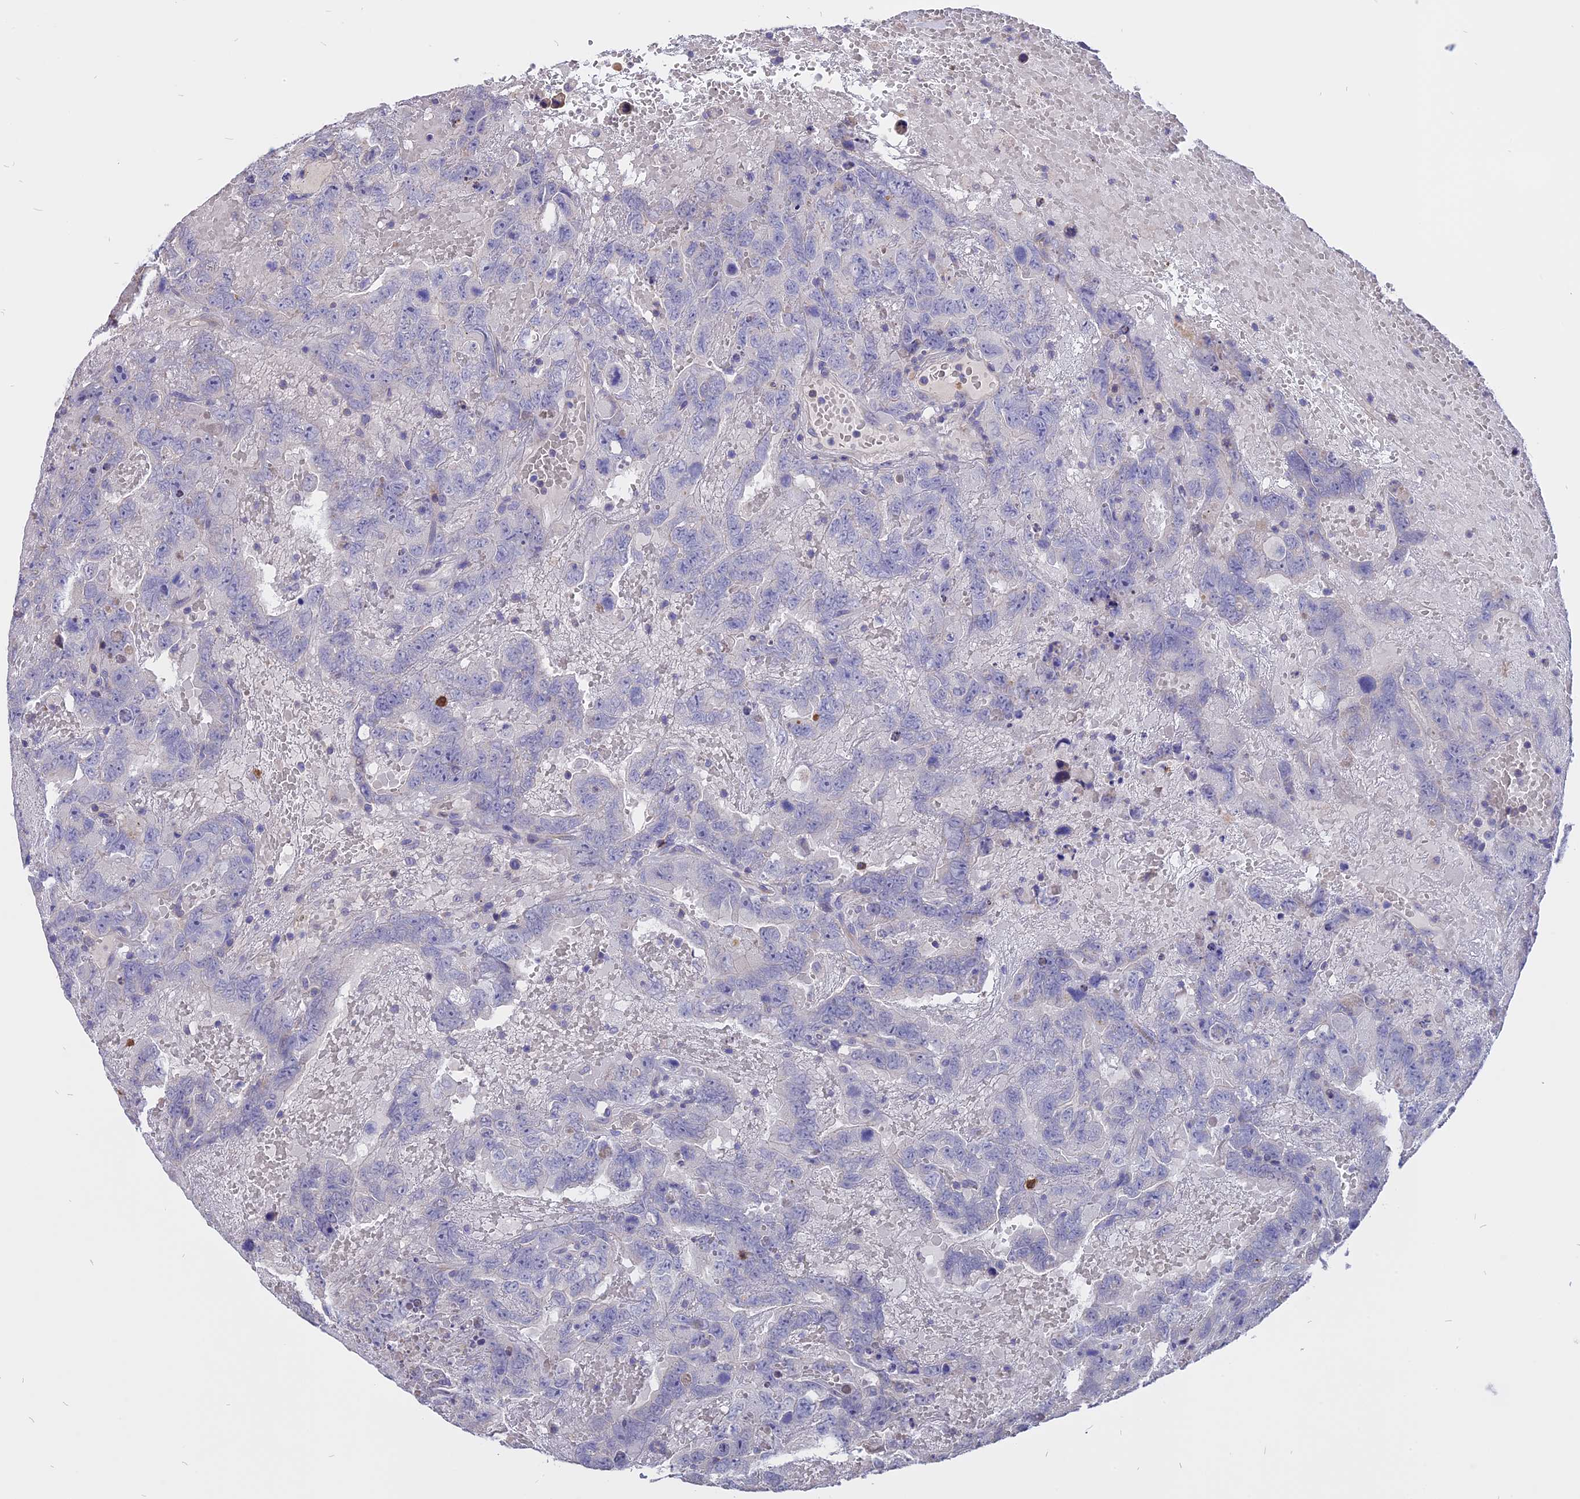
{"staining": {"intensity": "negative", "quantity": "none", "location": "none"}, "tissue": "testis cancer", "cell_type": "Tumor cells", "image_type": "cancer", "snomed": [{"axis": "morphology", "description": "Carcinoma, Embryonal, NOS"}, {"axis": "topography", "description": "Testis"}], "caption": "Tumor cells are negative for protein expression in human embryonal carcinoma (testis). Brightfield microscopy of immunohistochemistry stained with DAB (brown) and hematoxylin (blue), captured at high magnification.", "gene": "CARMIL2", "patient": {"sex": "male", "age": 45}}